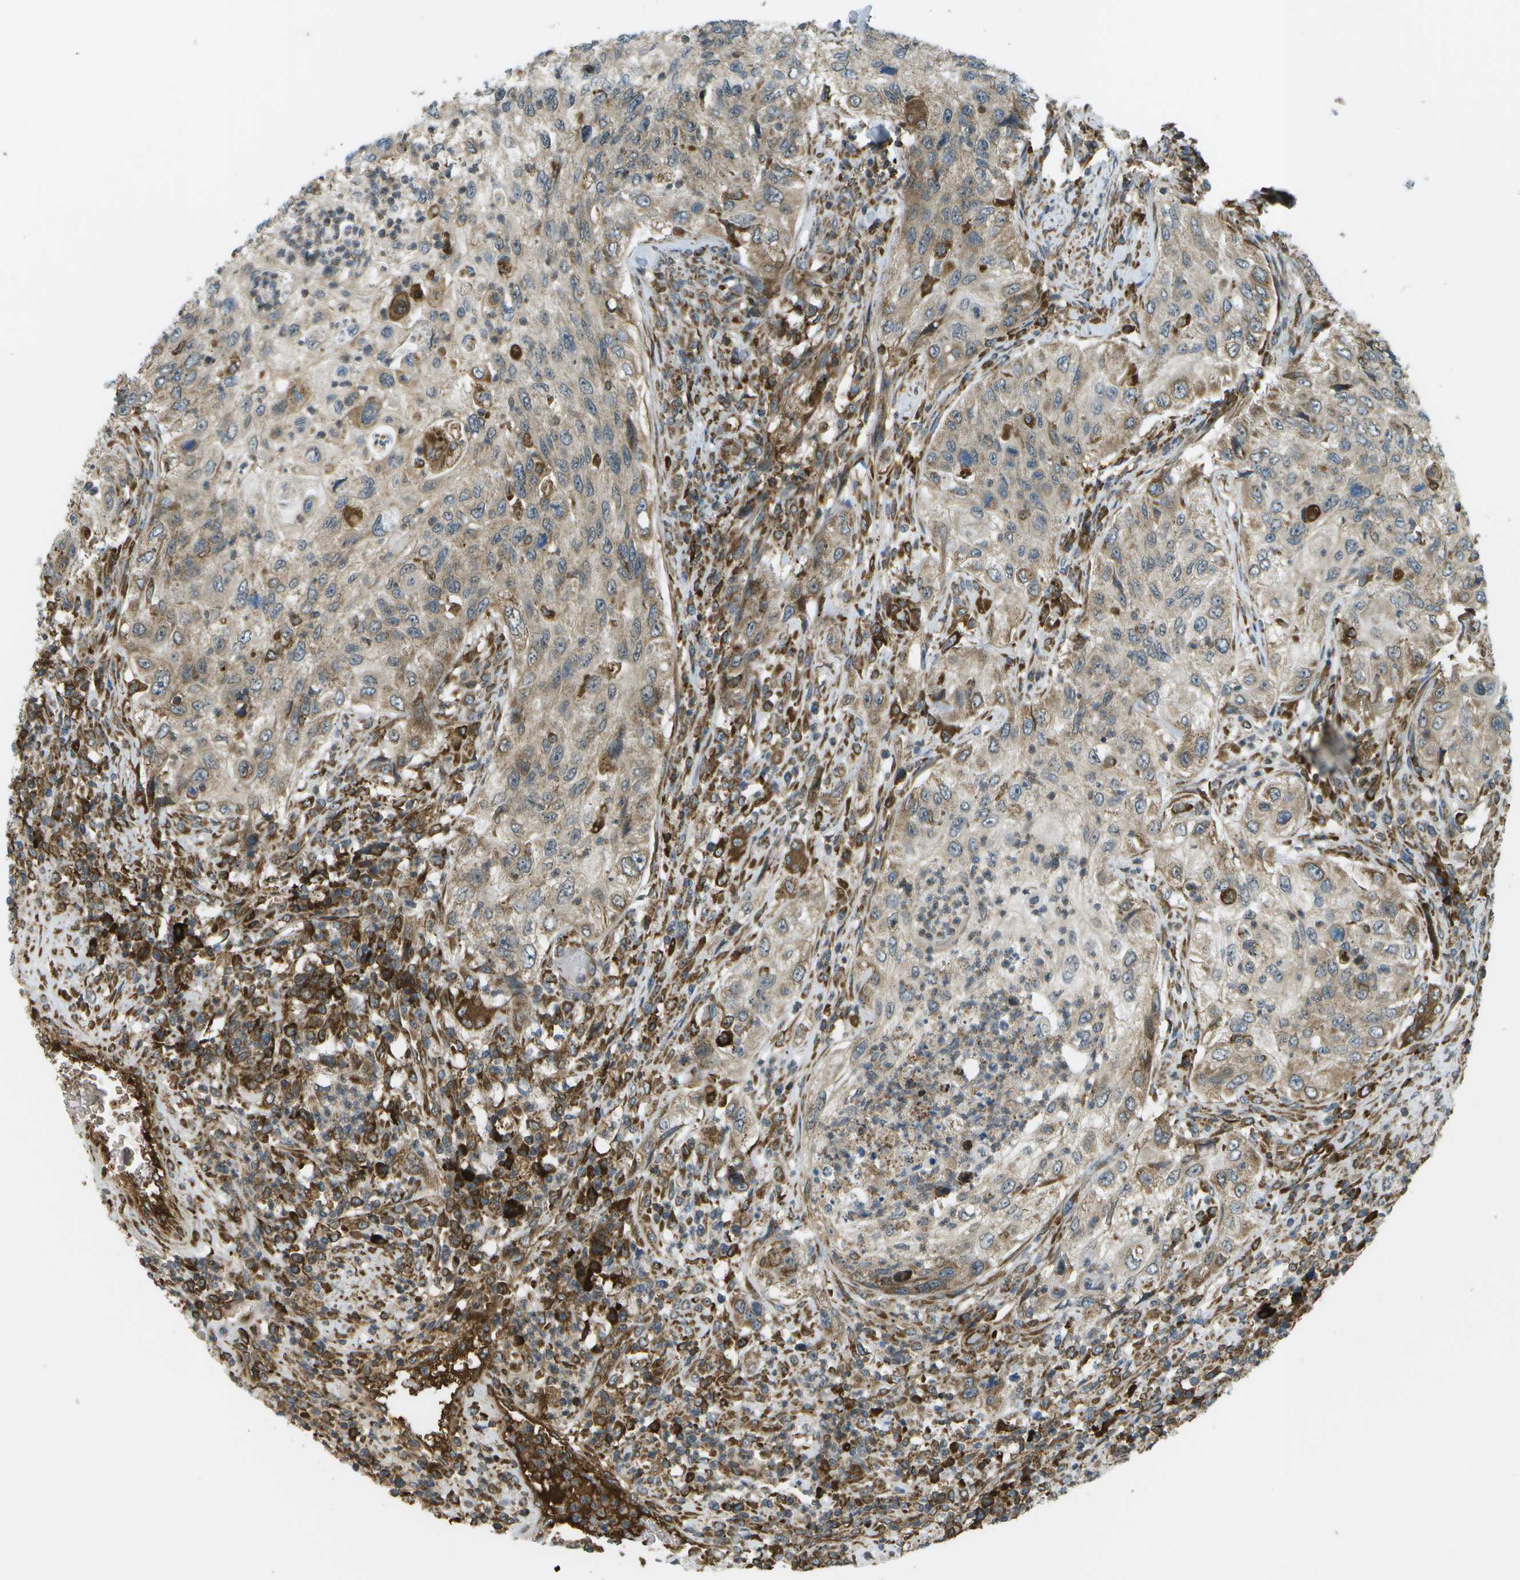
{"staining": {"intensity": "moderate", "quantity": "<25%", "location": "cytoplasmic/membranous"}, "tissue": "urothelial cancer", "cell_type": "Tumor cells", "image_type": "cancer", "snomed": [{"axis": "morphology", "description": "Urothelial carcinoma, High grade"}, {"axis": "topography", "description": "Urinary bladder"}], "caption": "Immunohistochemical staining of urothelial cancer reveals low levels of moderate cytoplasmic/membranous staining in about <25% of tumor cells.", "gene": "USP30", "patient": {"sex": "female", "age": 60}}